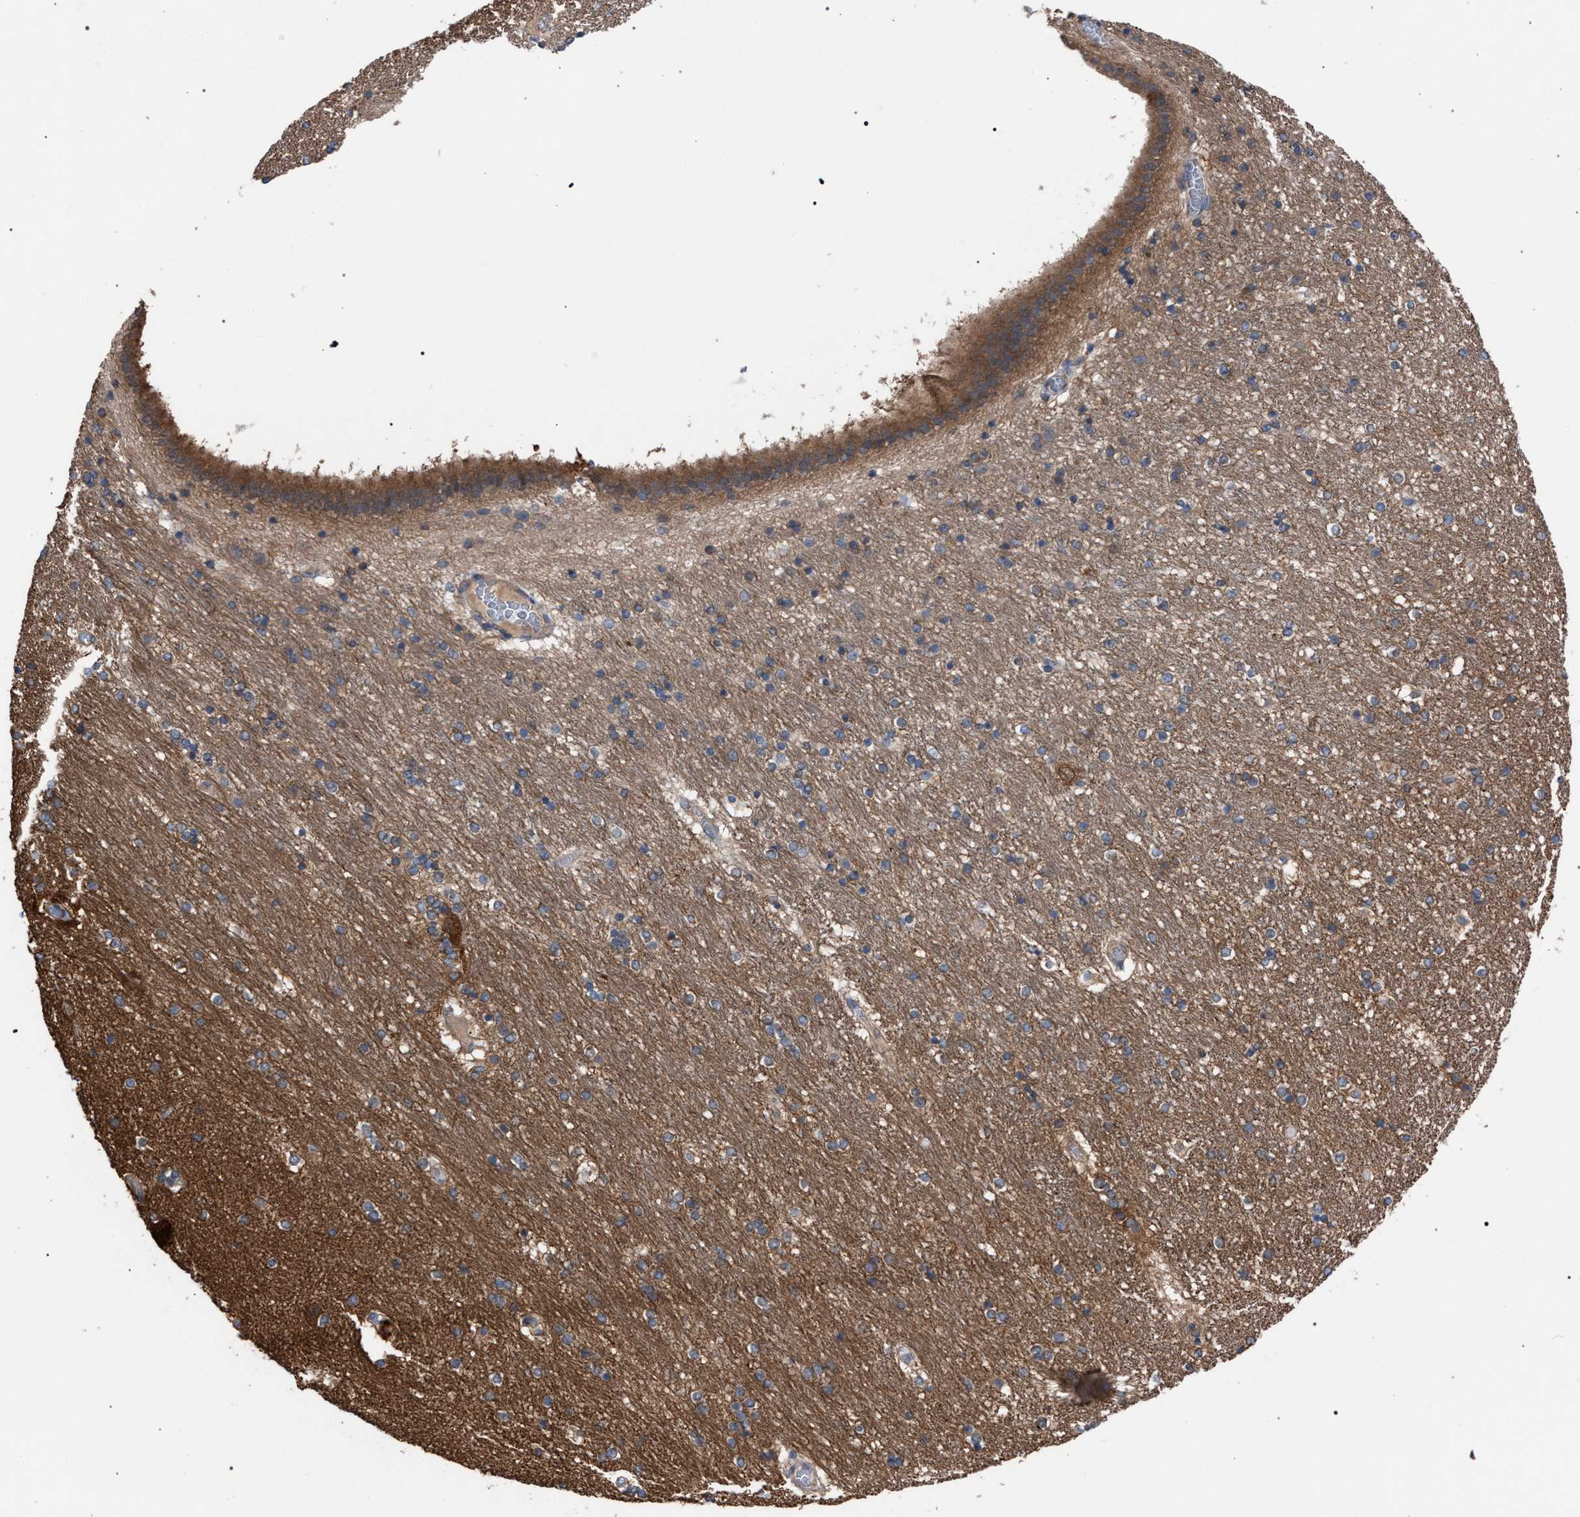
{"staining": {"intensity": "weak", "quantity": "<25%", "location": "cytoplasmic/membranous"}, "tissue": "hippocampus", "cell_type": "Glial cells", "image_type": "normal", "snomed": [{"axis": "morphology", "description": "Normal tissue, NOS"}, {"axis": "topography", "description": "Hippocampus"}], "caption": "The micrograph displays no staining of glial cells in benign hippocampus.", "gene": "CDR2L", "patient": {"sex": "female", "age": 54}}